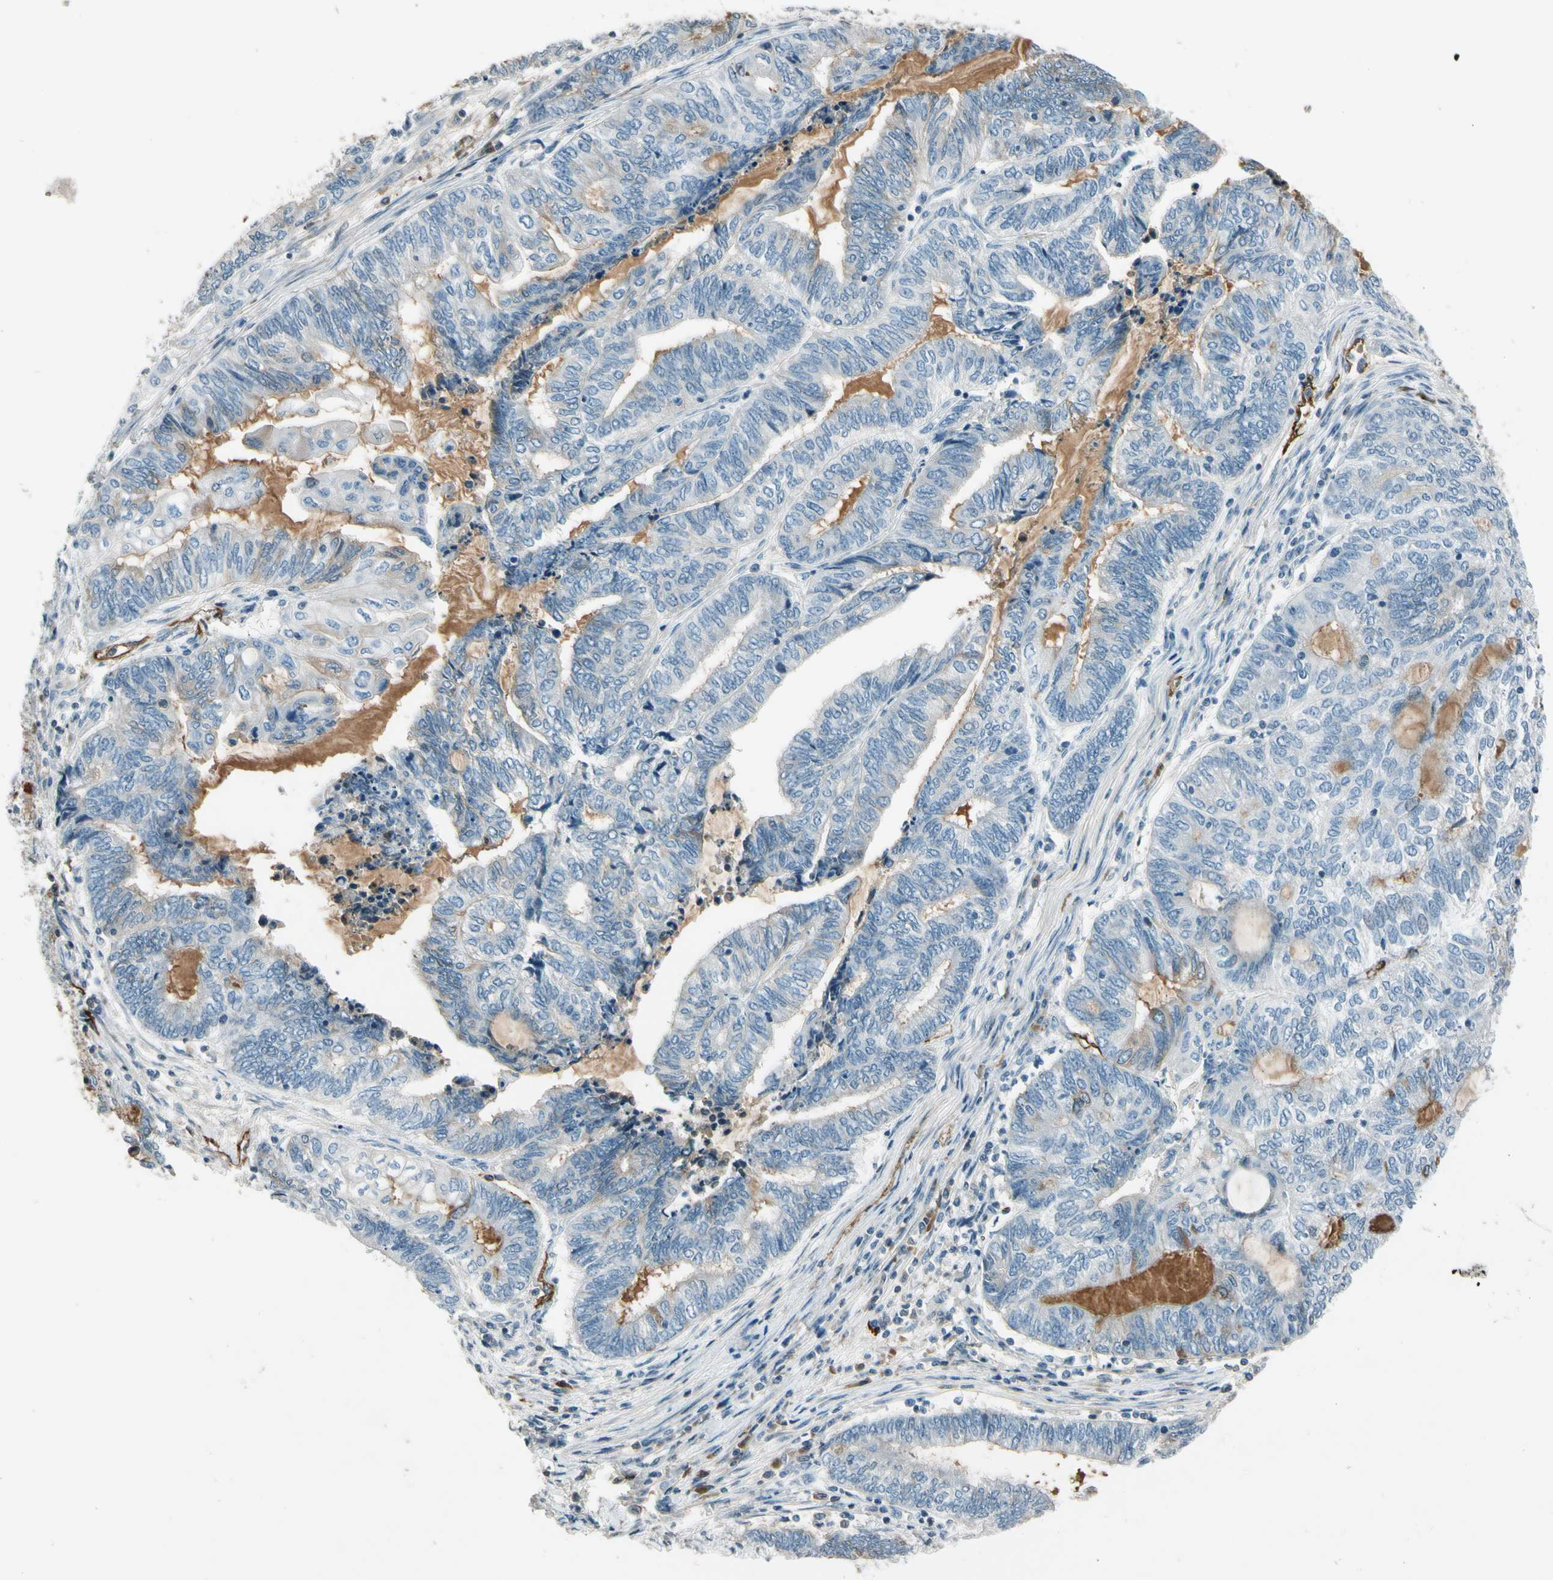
{"staining": {"intensity": "negative", "quantity": "none", "location": "none"}, "tissue": "endometrial cancer", "cell_type": "Tumor cells", "image_type": "cancer", "snomed": [{"axis": "morphology", "description": "Adenocarcinoma, NOS"}, {"axis": "topography", "description": "Uterus"}, {"axis": "topography", "description": "Endometrium"}], "caption": "Immunohistochemistry (IHC) of endometrial cancer (adenocarcinoma) exhibits no expression in tumor cells. Brightfield microscopy of IHC stained with DAB (brown) and hematoxylin (blue), captured at high magnification.", "gene": "PDPN", "patient": {"sex": "female", "age": 70}}